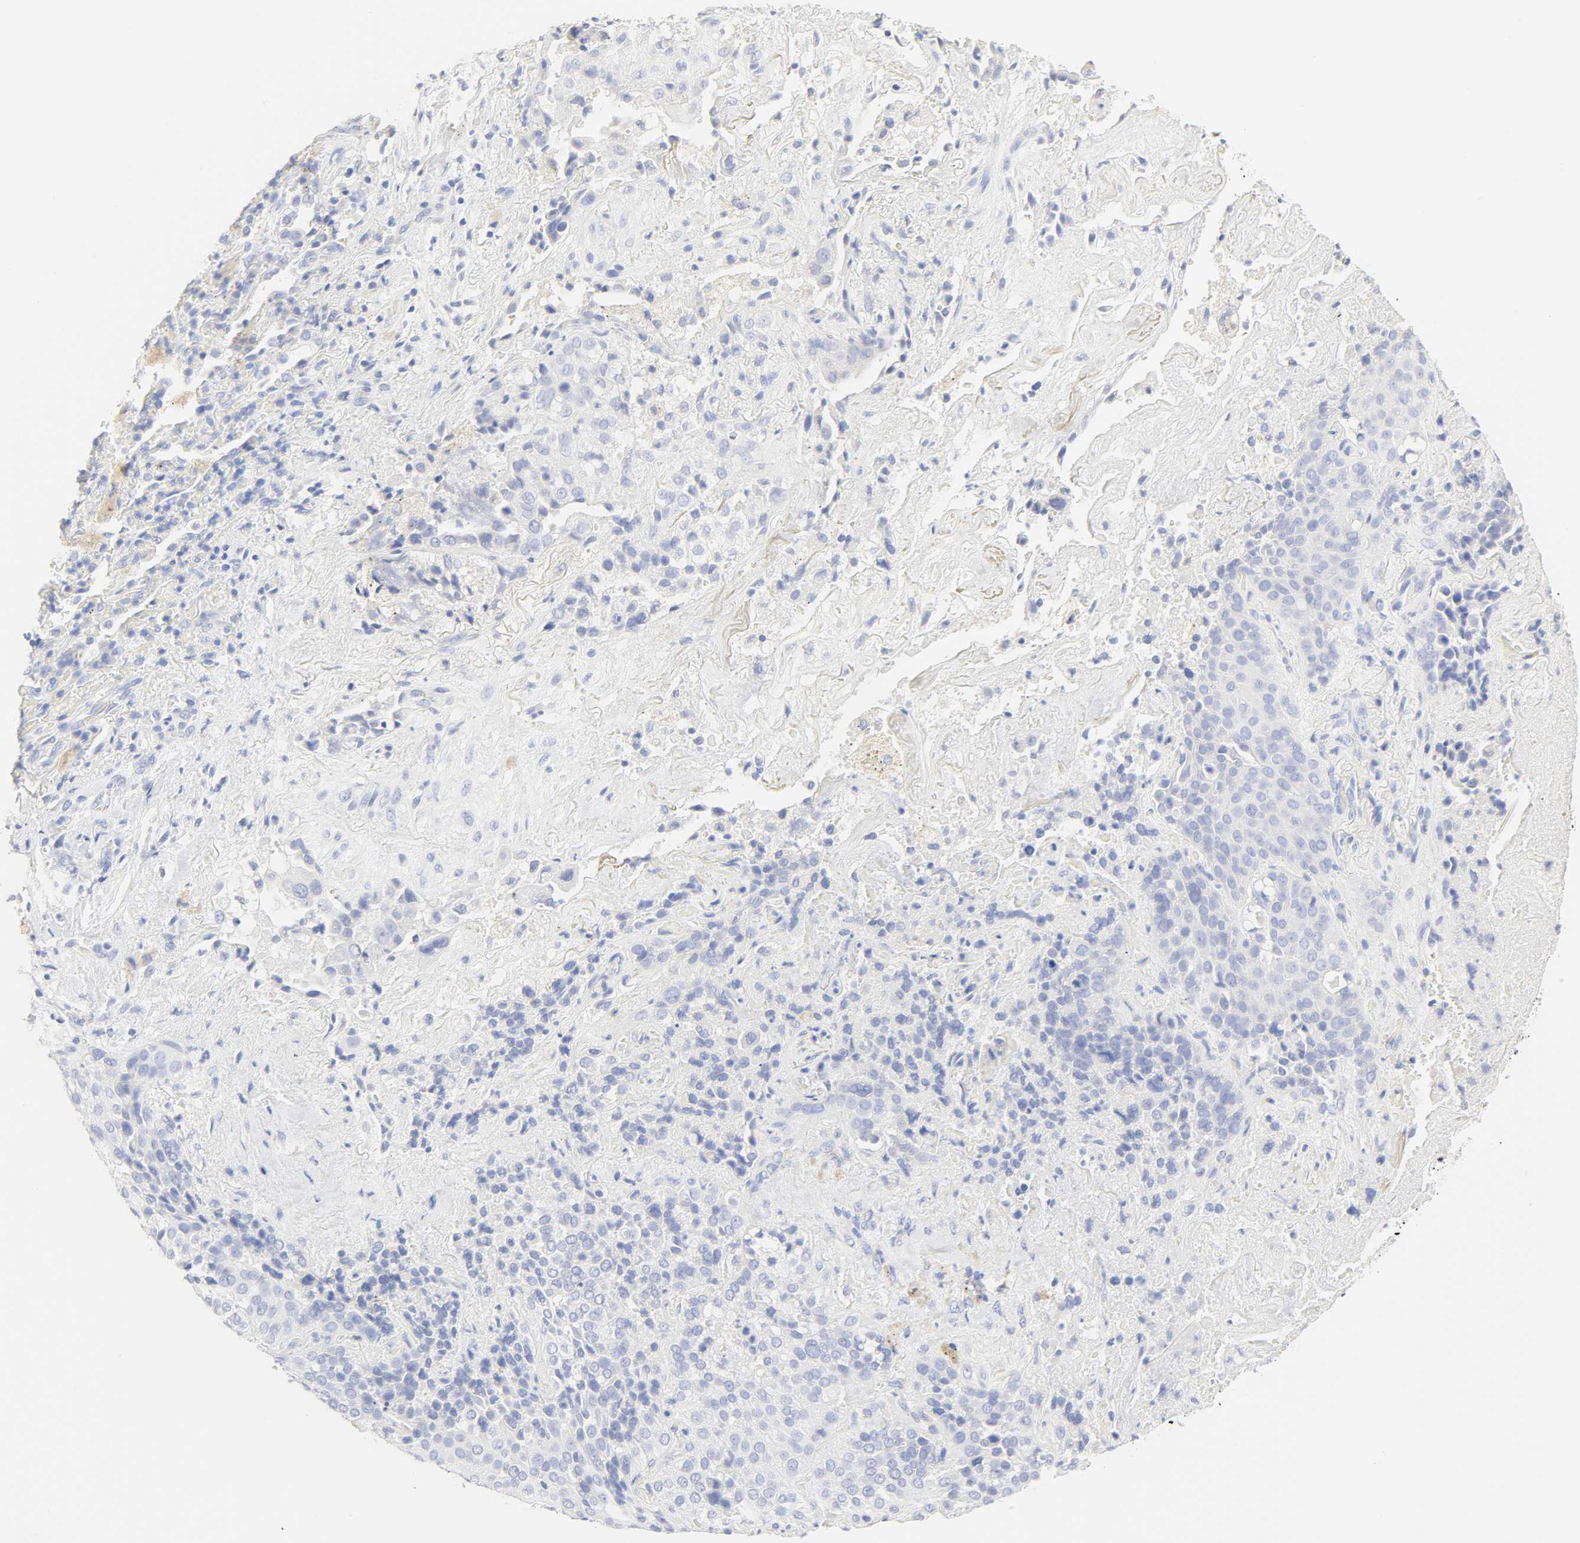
{"staining": {"intensity": "negative", "quantity": "none", "location": "none"}, "tissue": "lung cancer", "cell_type": "Tumor cells", "image_type": "cancer", "snomed": [{"axis": "morphology", "description": "Squamous cell carcinoma, NOS"}, {"axis": "topography", "description": "Lung"}], "caption": "There is no significant positivity in tumor cells of lung cancer (squamous cell carcinoma). The staining was performed using DAB to visualize the protein expression in brown, while the nuclei were stained in blue with hematoxylin (Magnification: 20x).", "gene": "SLCO1B3", "patient": {"sex": "male", "age": 54}}